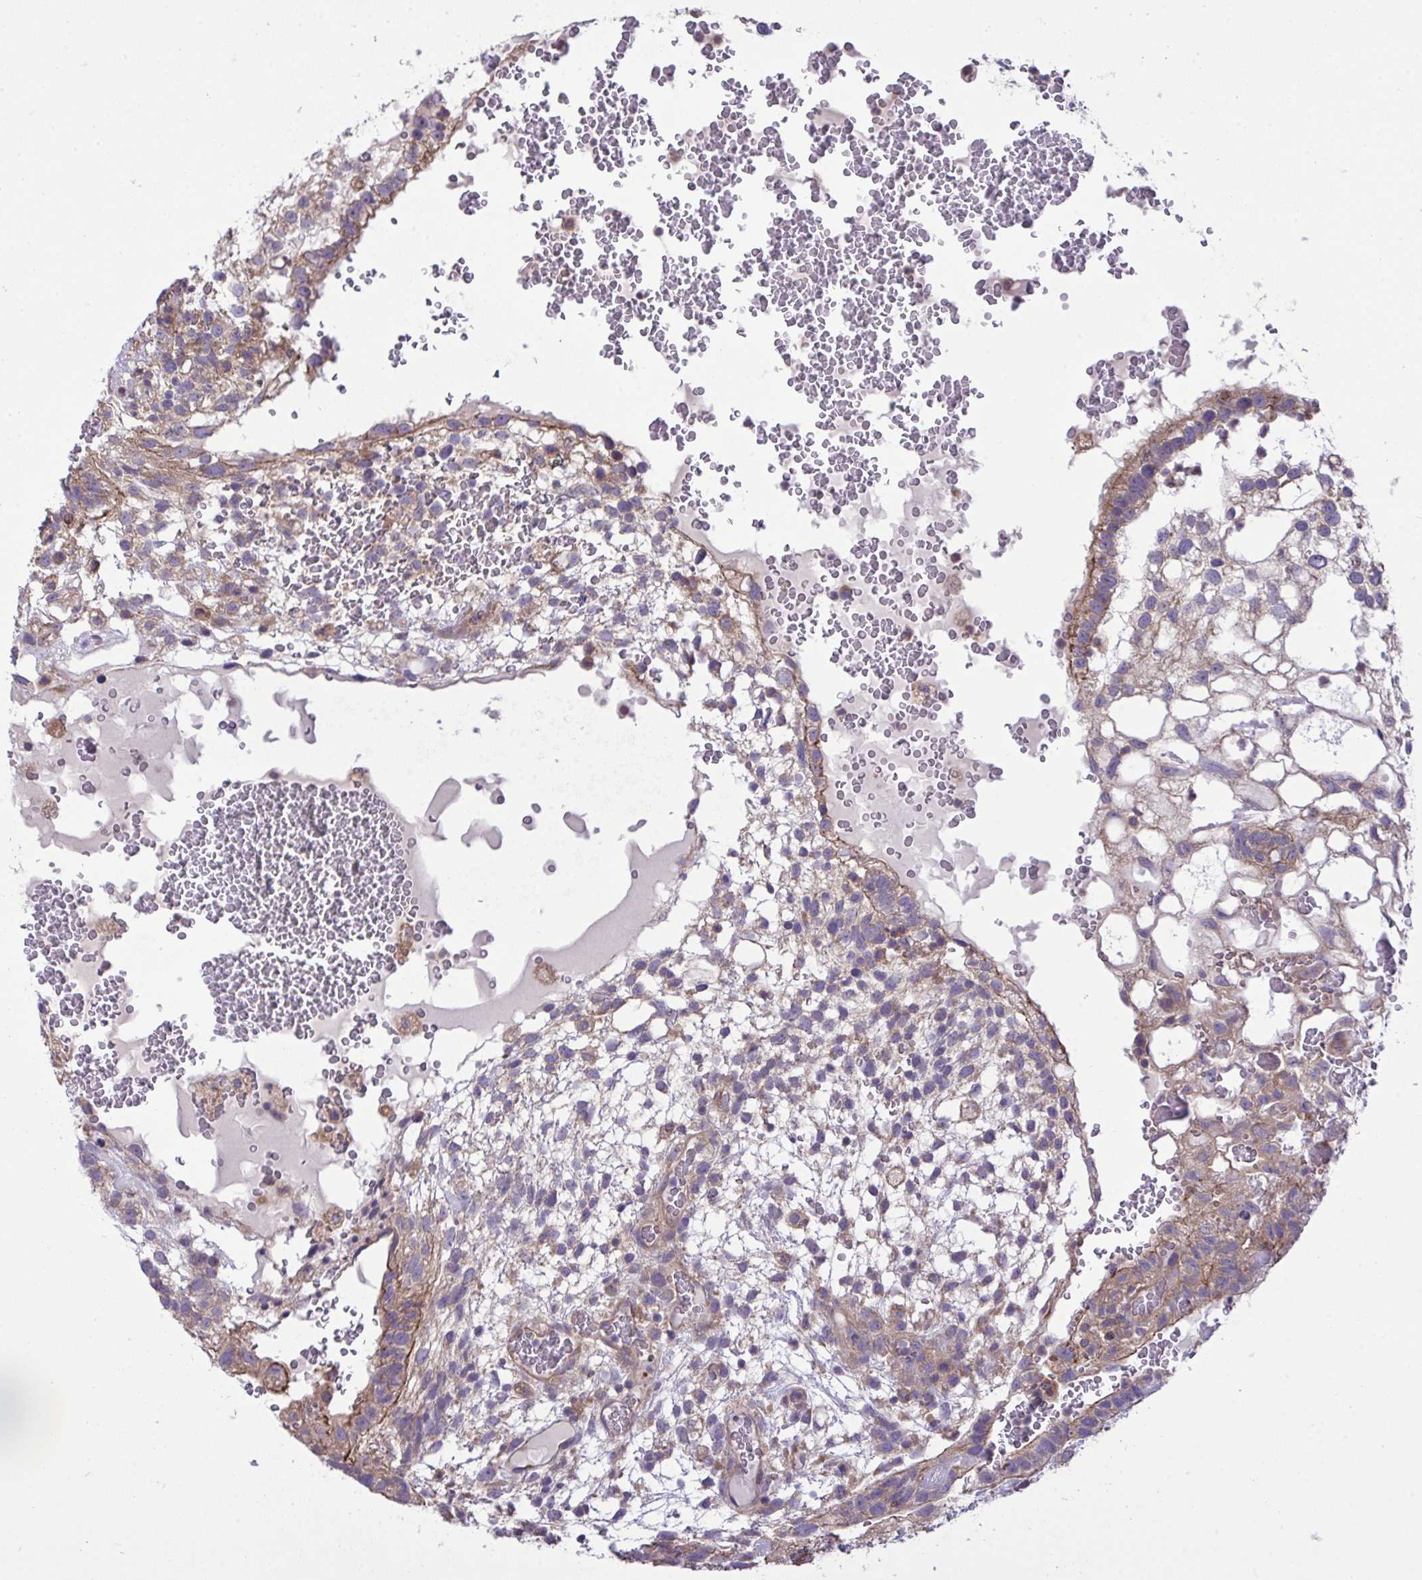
{"staining": {"intensity": "moderate", "quantity": "25%-75%", "location": "cytoplasmic/membranous"}, "tissue": "testis cancer", "cell_type": "Tumor cells", "image_type": "cancer", "snomed": [{"axis": "morphology", "description": "Normal tissue, NOS"}, {"axis": "morphology", "description": "Carcinoma, Embryonal, NOS"}, {"axis": "topography", "description": "Testis"}], "caption": "The histopathology image displays staining of testis embryonal carcinoma, revealing moderate cytoplasmic/membranous protein expression (brown color) within tumor cells.", "gene": "GRB14", "patient": {"sex": "male", "age": 32}}